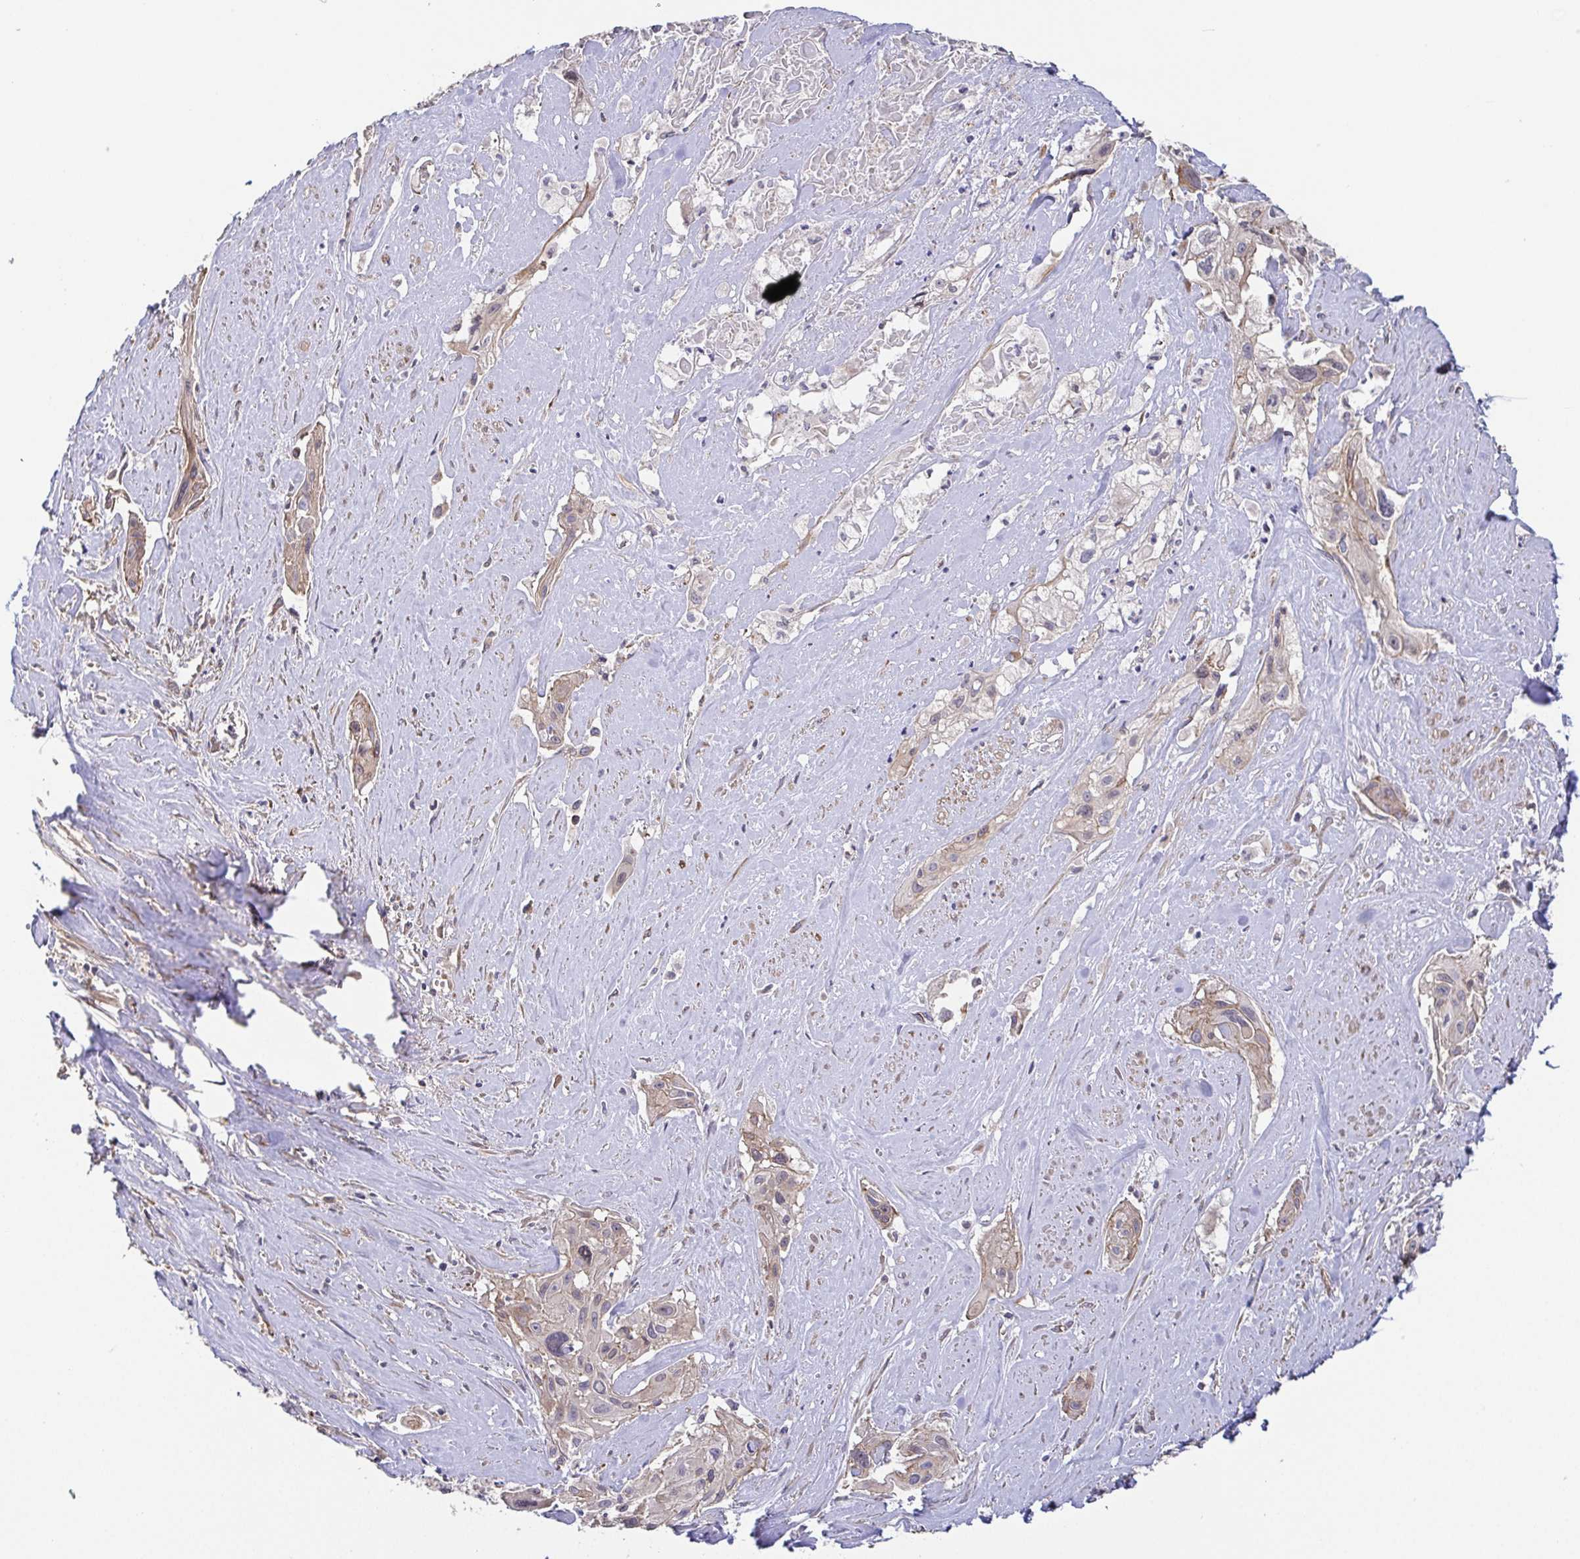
{"staining": {"intensity": "weak", "quantity": "<25%", "location": "cytoplasmic/membranous"}, "tissue": "cervical cancer", "cell_type": "Tumor cells", "image_type": "cancer", "snomed": [{"axis": "morphology", "description": "Squamous cell carcinoma, NOS"}, {"axis": "topography", "description": "Cervix"}], "caption": "This is a image of immunohistochemistry (IHC) staining of squamous cell carcinoma (cervical), which shows no expression in tumor cells.", "gene": "EIF3D", "patient": {"sex": "female", "age": 49}}